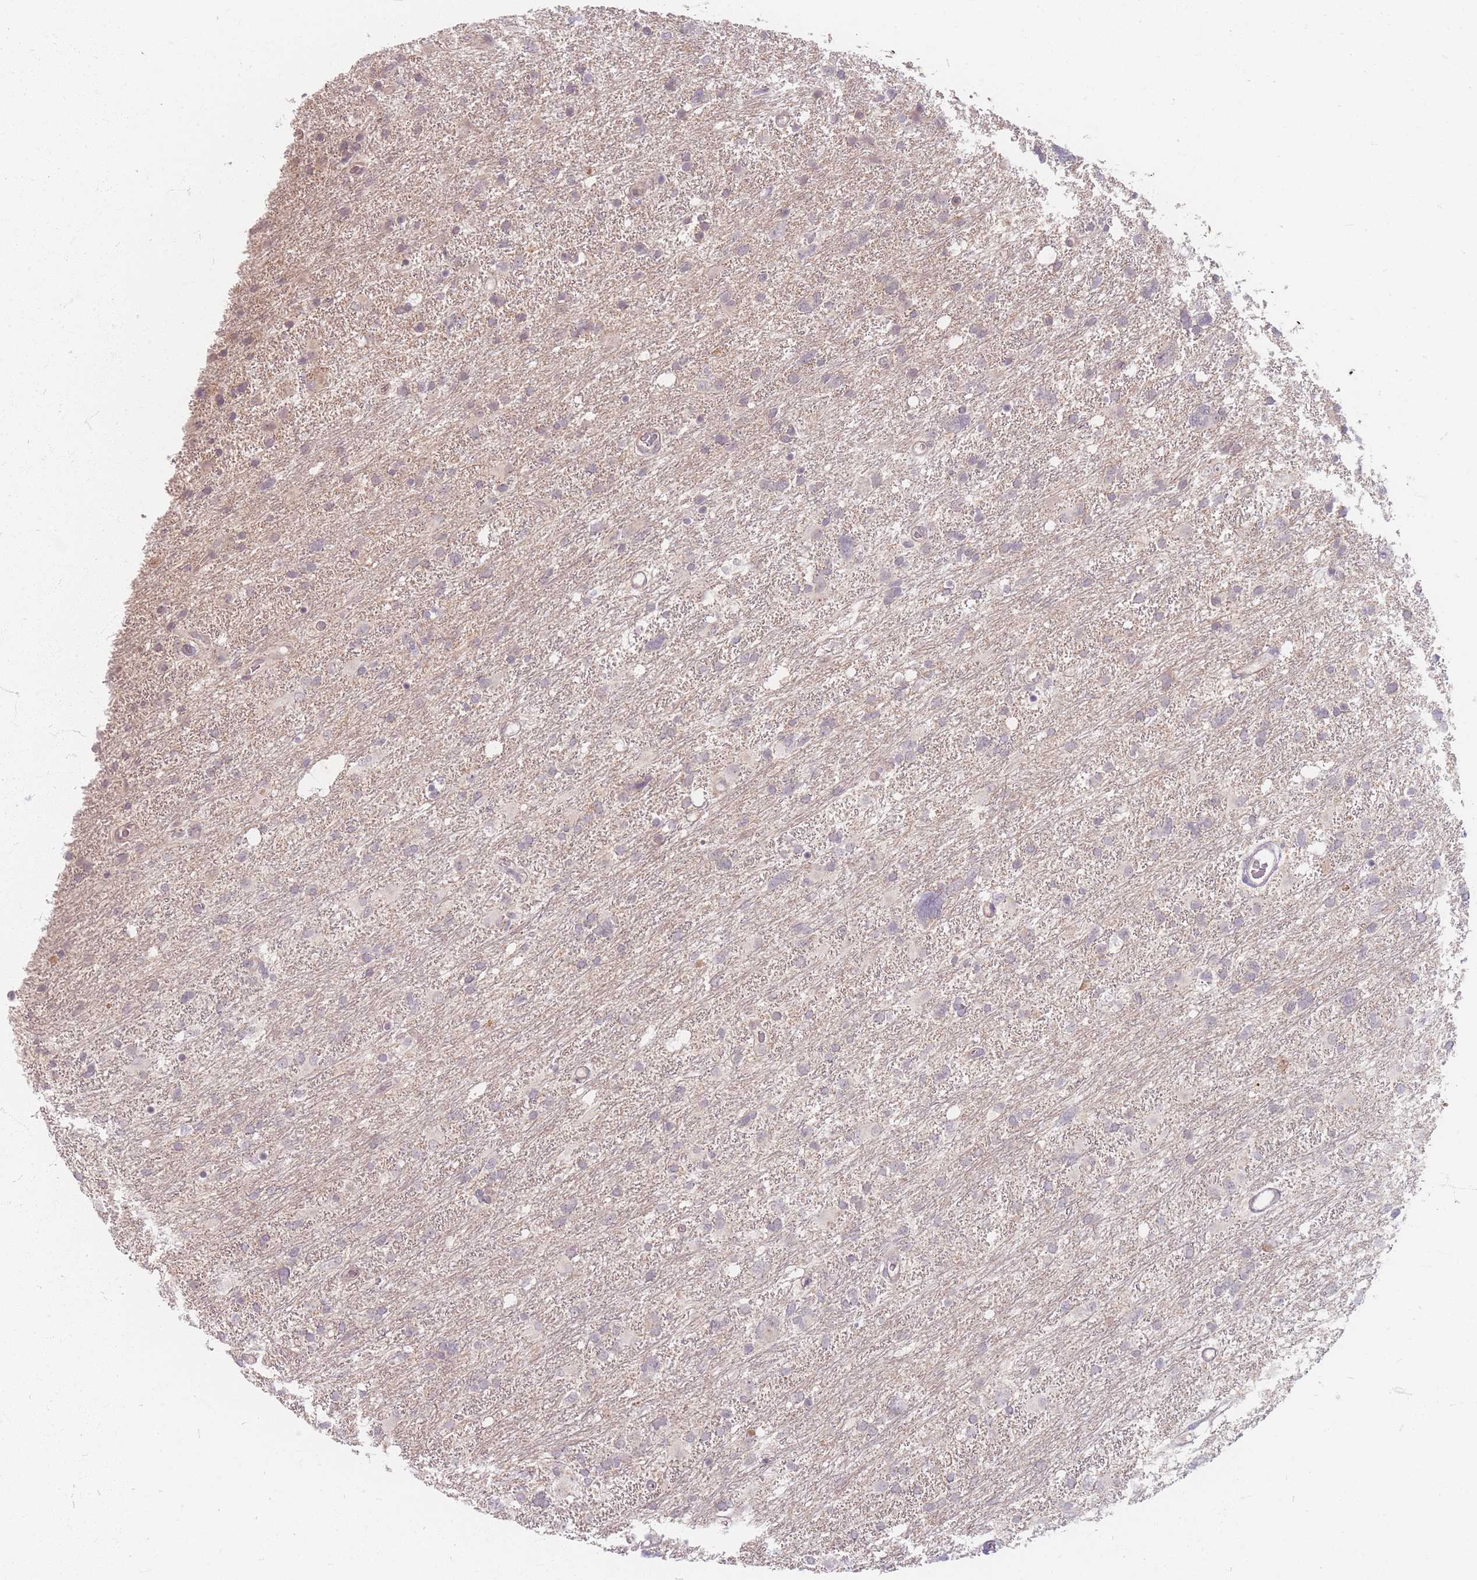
{"staining": {"intensity": "negative", "quantity": "none", "location": "none"}, "tissue": "glioma", "cell_type": "Tumor cells", "image_type": "cancer", "snomed": [{"axis": "morphology", "description": "Glioma, malignant, High grade"}, {"axis": "topography", "description": "Brain"}], "caption": "Immunohistochemistry (IHC) photomicrograph of neoplastic tissue: glioma stained with DAB displays no significant protein expression in tumor cells.", "gene": "GABRA6", "patient": {"sex": "male", "age": 61}}